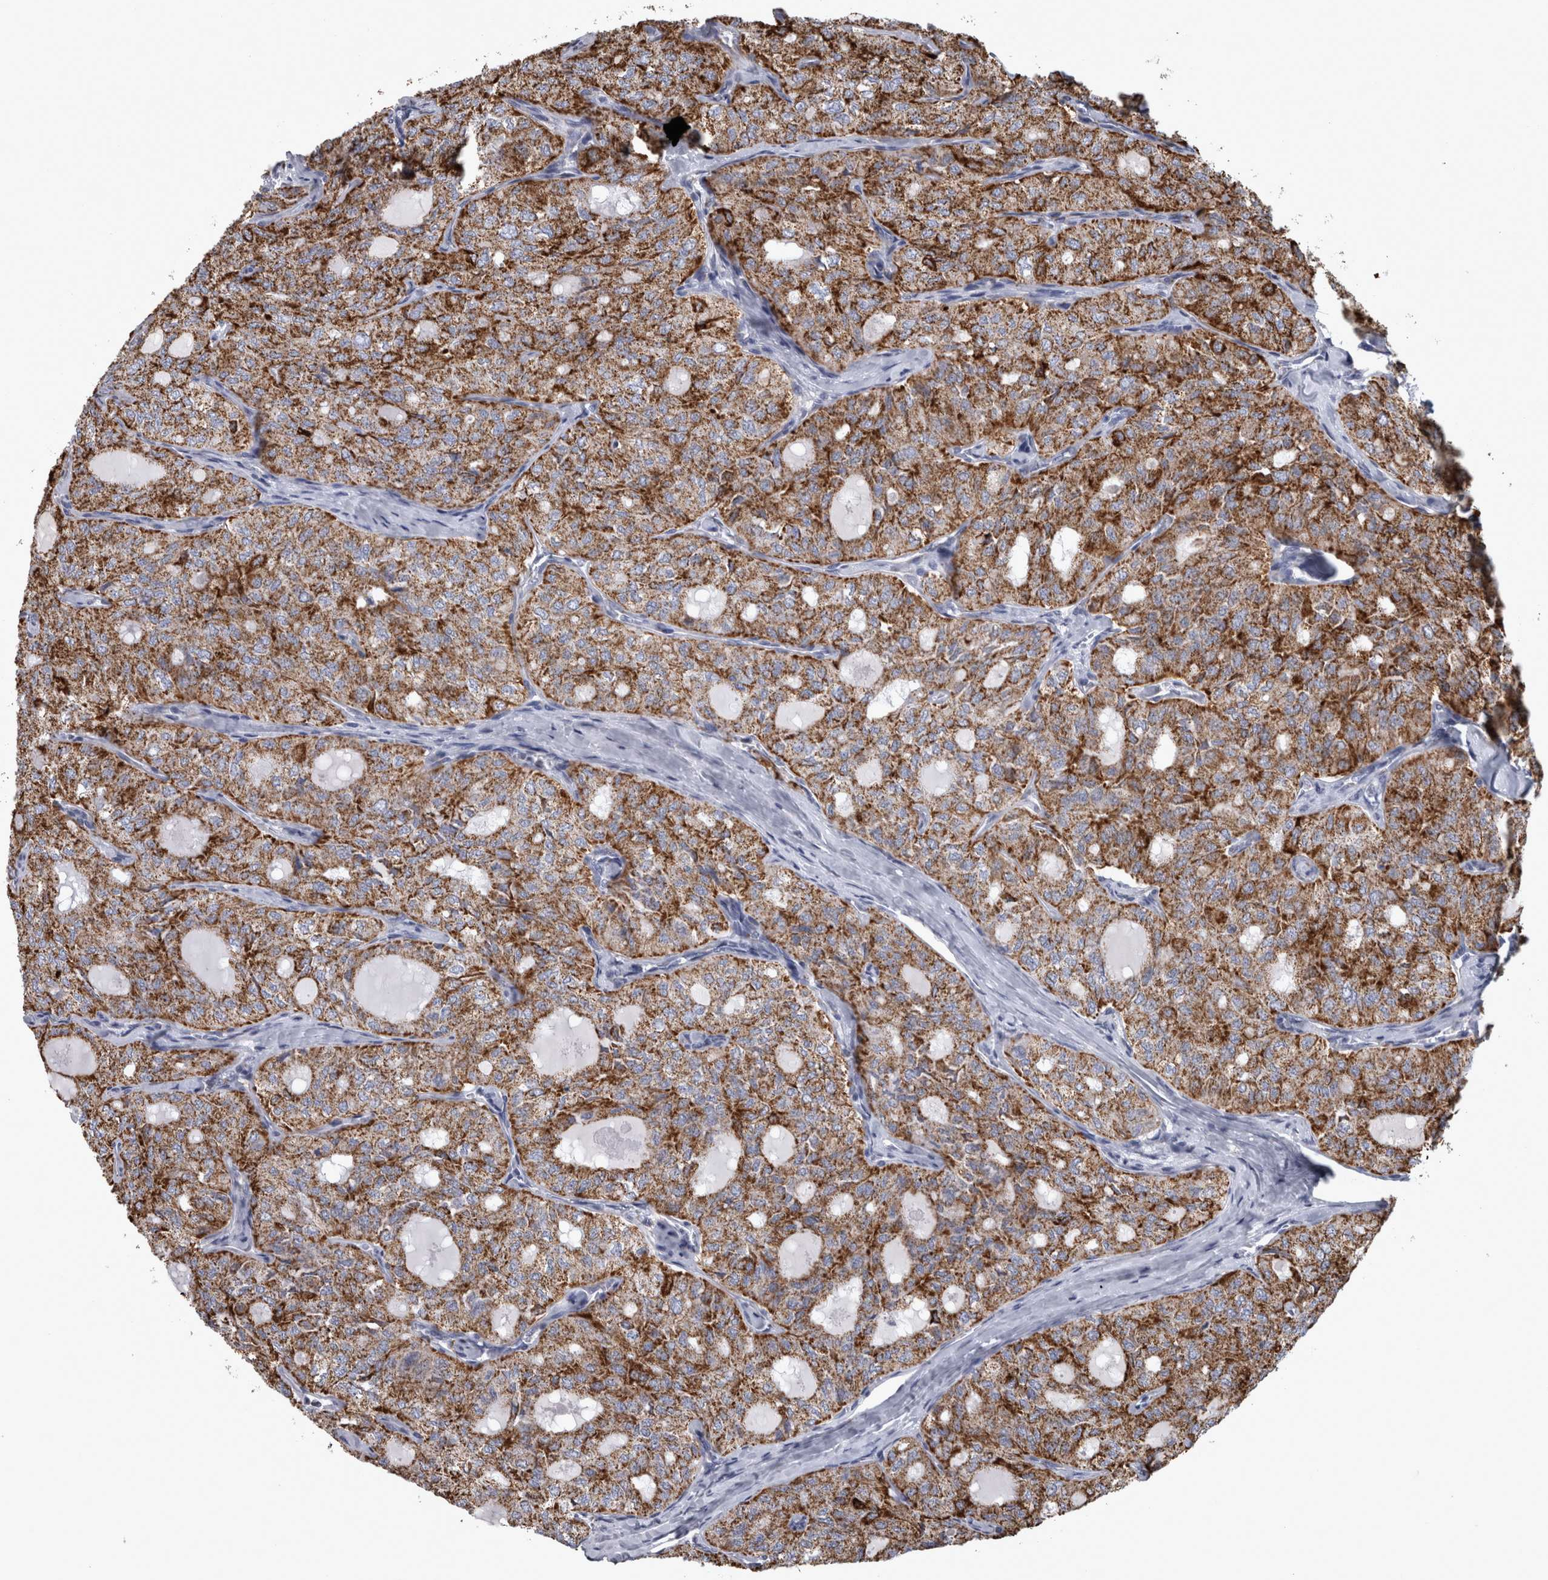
{"staining": {"intensity": "moderate", "quantity": ">75%", "location": "cytoplasmic/membranous"}, "tissue": "thyroid cancer", "cell_type": "Tumor cells", "image_type": "cancer", "snomed": [{"axis": "morphology", "description": "Follicular adenoma carcinoma, NOS"}, {"axis": "topography", "description": "Thyroid gland"}], "caption": "Approximately >75% of tumor cells in human follicular adenoma carcinoma (thyroid) show moderate cytoplasmic/membranous protein staining as visualized by brown immunohistochemical staining.", "gene": "MDH2", "patient": {"sex": "male", "age": 75}}